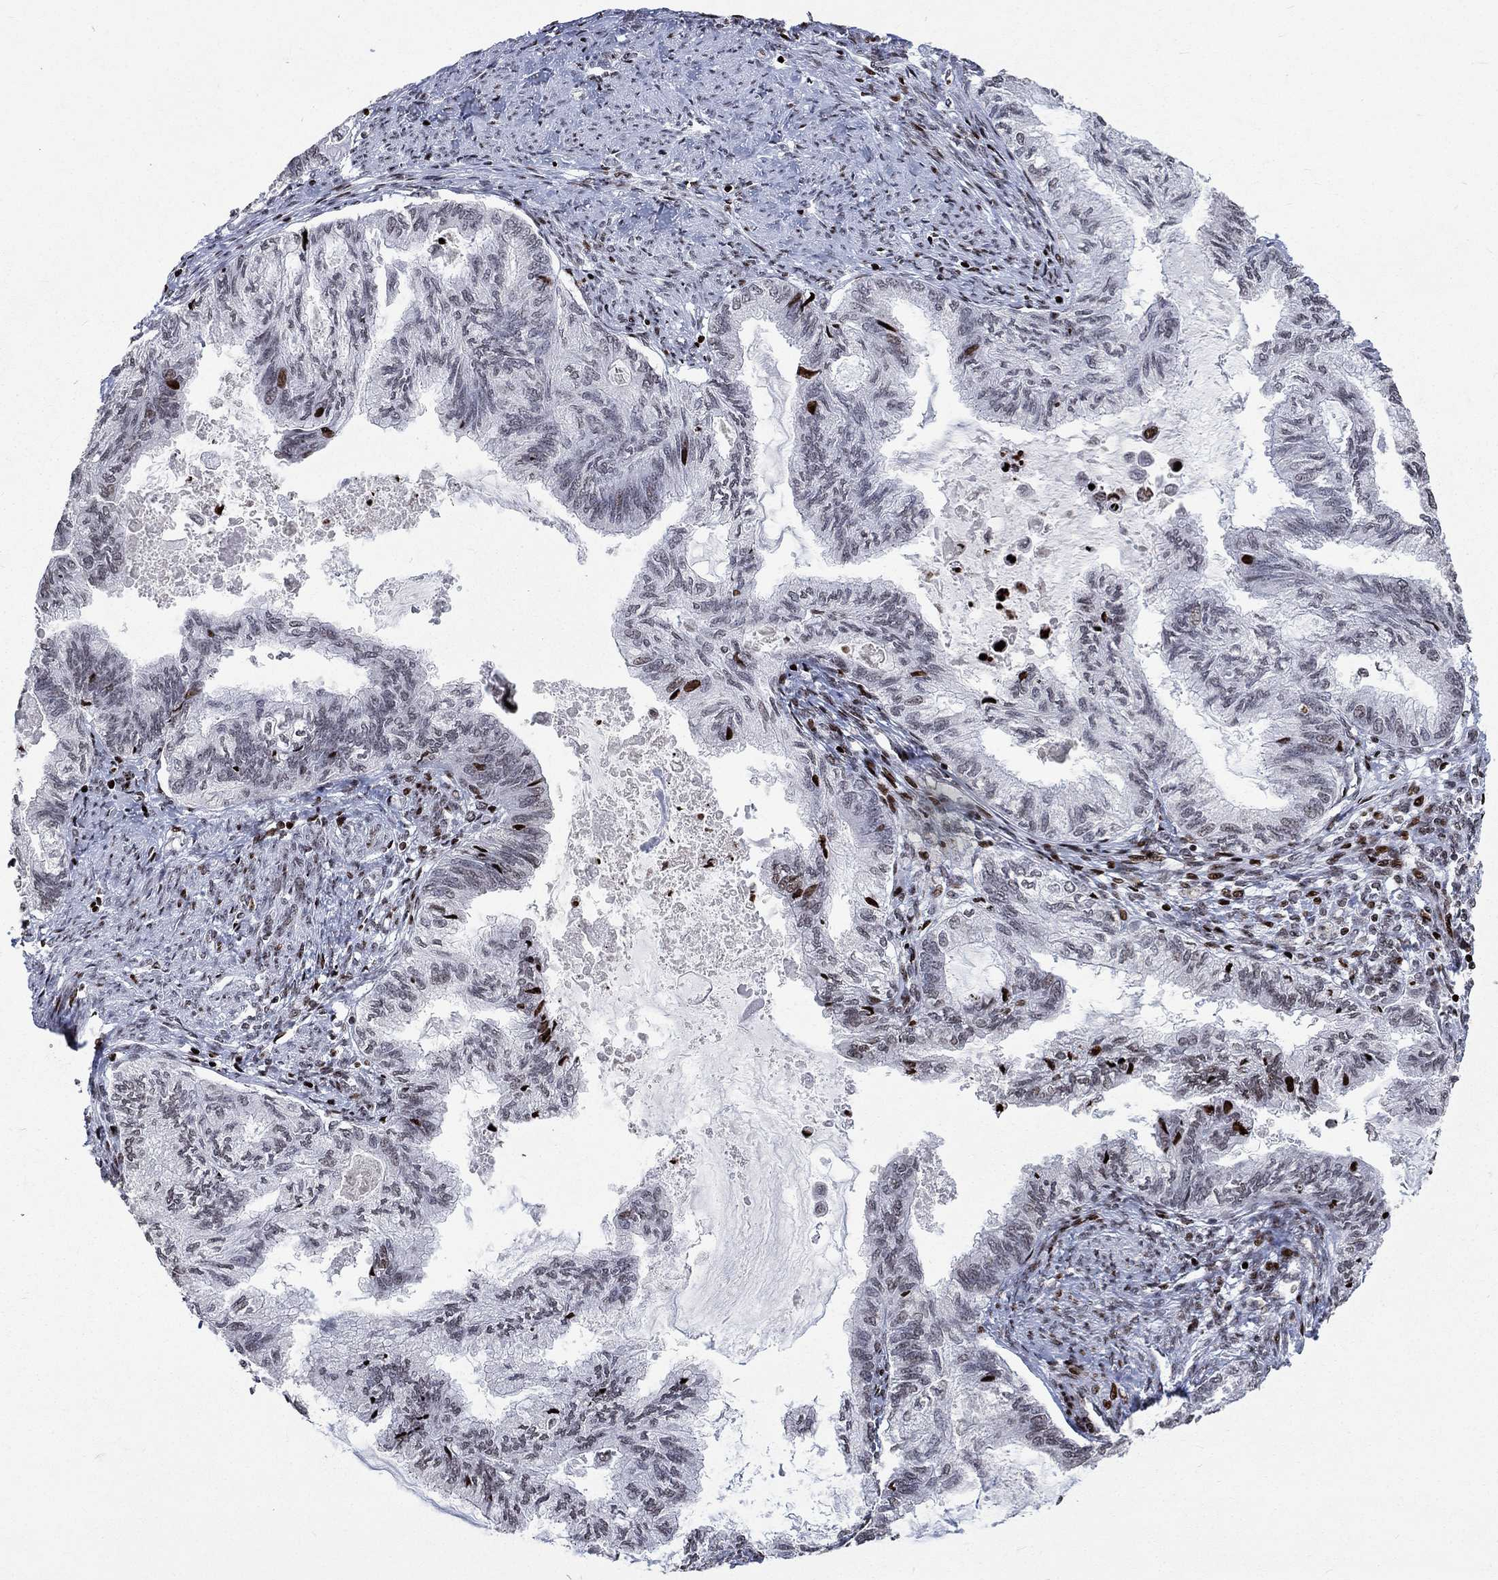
{"staining": {"intensity": "strong", "quantity": "<25%", "location": "nuclear"}, "tissue": "endometrial cancer", "cell_type": "Tumor cells", "image_type": "cancer", "snomed": [{"axis": "morphology", "description": "Adenocarcinoma, NOS"}, {"axis": "topography", "description": "Endometrium"}], "caption": "This is an image of immunohistochemistry (IHC) staining of endometrial cancer (adenocarcinoma), which shows strong expression in the nuclear of tumor cells.", "gene": "SRSF3", "patient": {"sex": "female", "age": 86}}